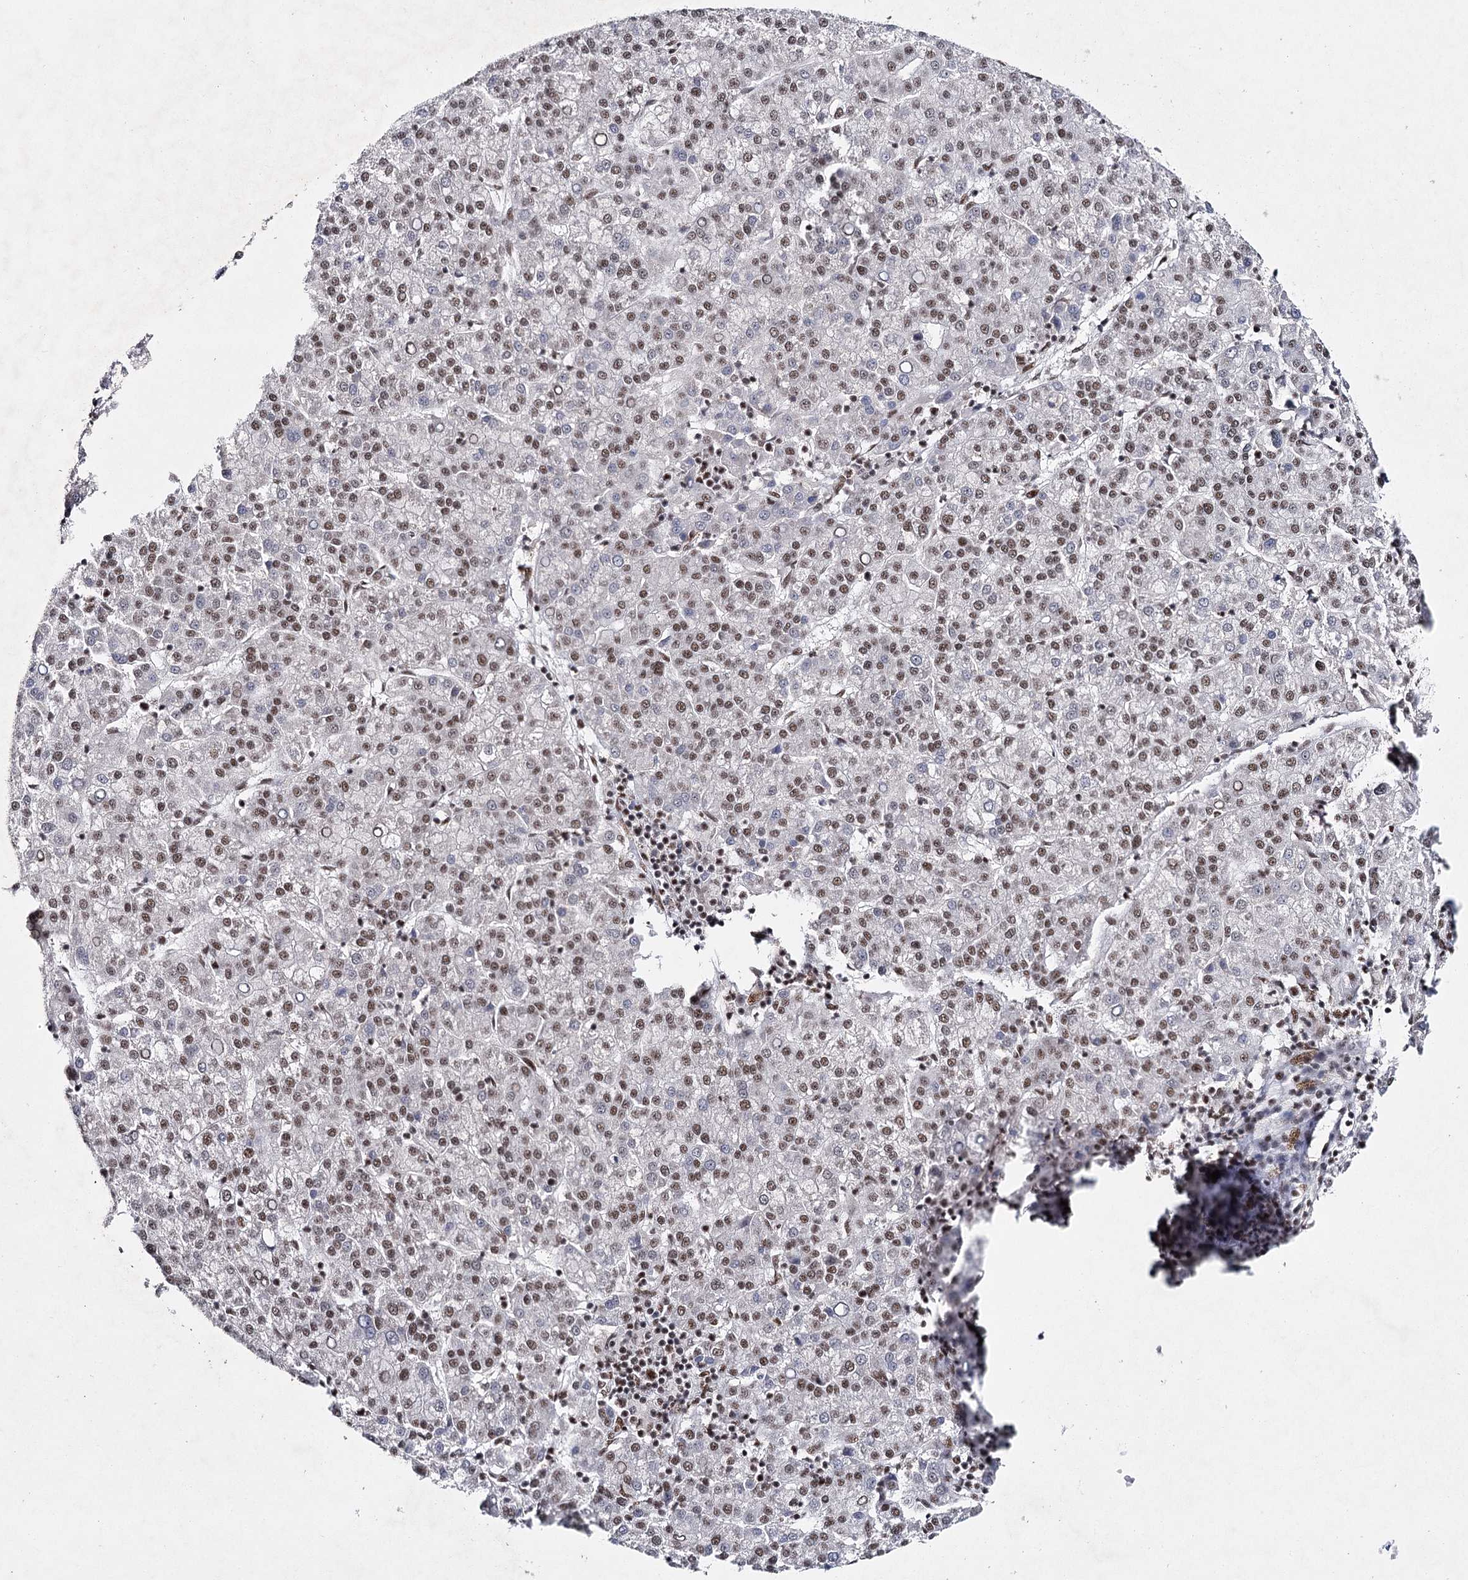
{"staining": {"intensity": "moderate", "quantity": ">75%", "location": "nuclear"}, "tissue": "liver cancer", "cell_type": "Tumor cells", "image_type": "cancer", "snomed": [{"axis": "morphology", "description": "Carcinoma, Hepatocellular, NOS"}, {"axis": "topography", "description": "Liver"}], "caption": "The micrograph reveals a brown stain indicating the presence of a protein in the nuclear of tumor cells in liver cancer.", "gene": "SCAF8", "patient": {"sex": "female", "age": 58}}